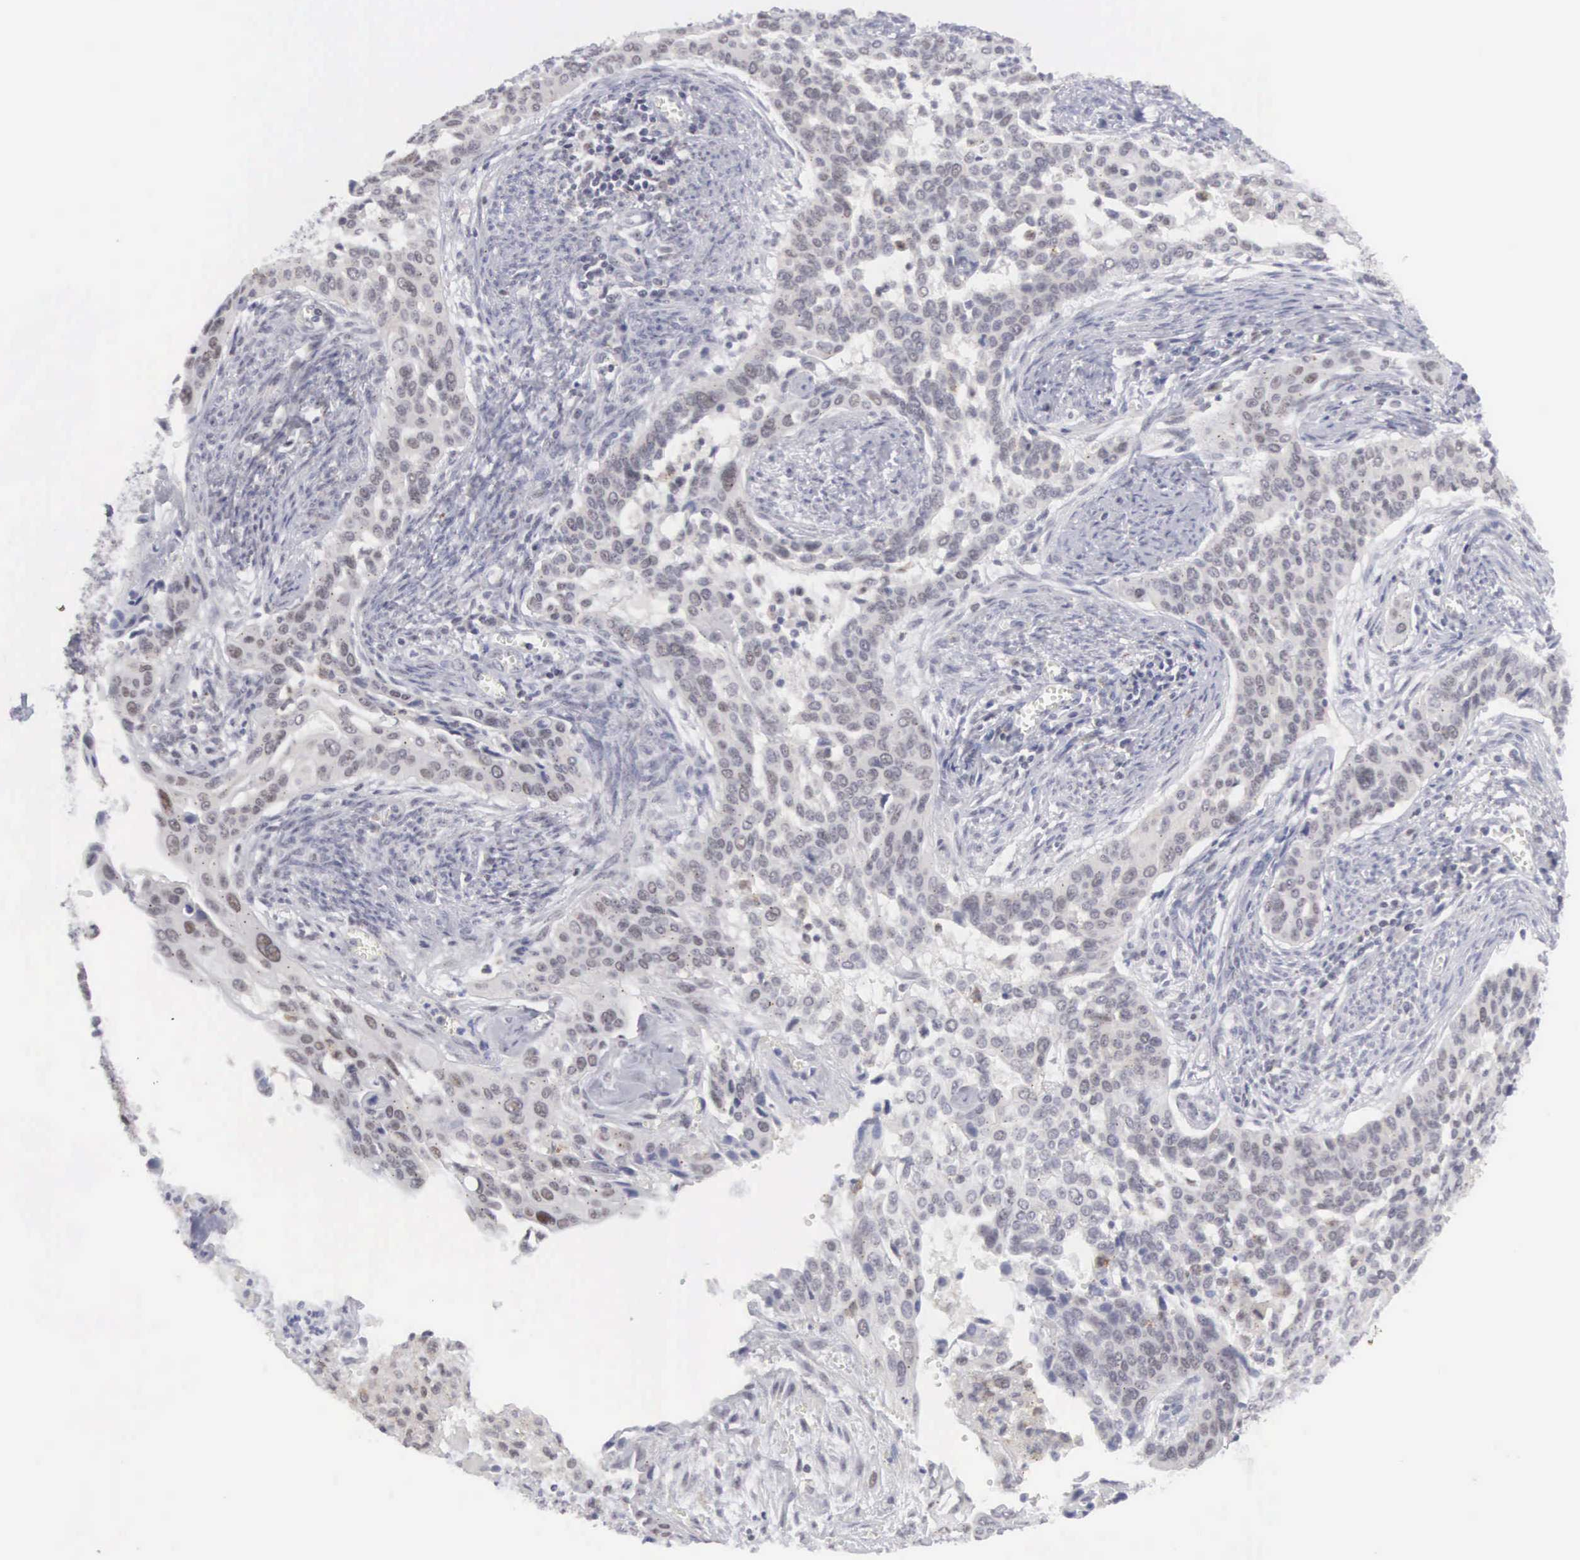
{"staining": {"intensity": "weak", "quantity": "<25%", "location": "nuclear"}, "tissue": "cervical cancer", "cell_type": "Tumor cells", "image_type": "cancer", "snomed": [{"axis": "morphology", "description": "Squamous cell carcinoma, NOS"}, {"axis": "topography", "description": "Cervix"}], "caption": "Squamous cell carcinoma (cervical) was stained to show a protein in brown. There is no significant positivity in tumor cells.", "gene": "MNAT1", "patient": {"sex": "female", "age": 34}}